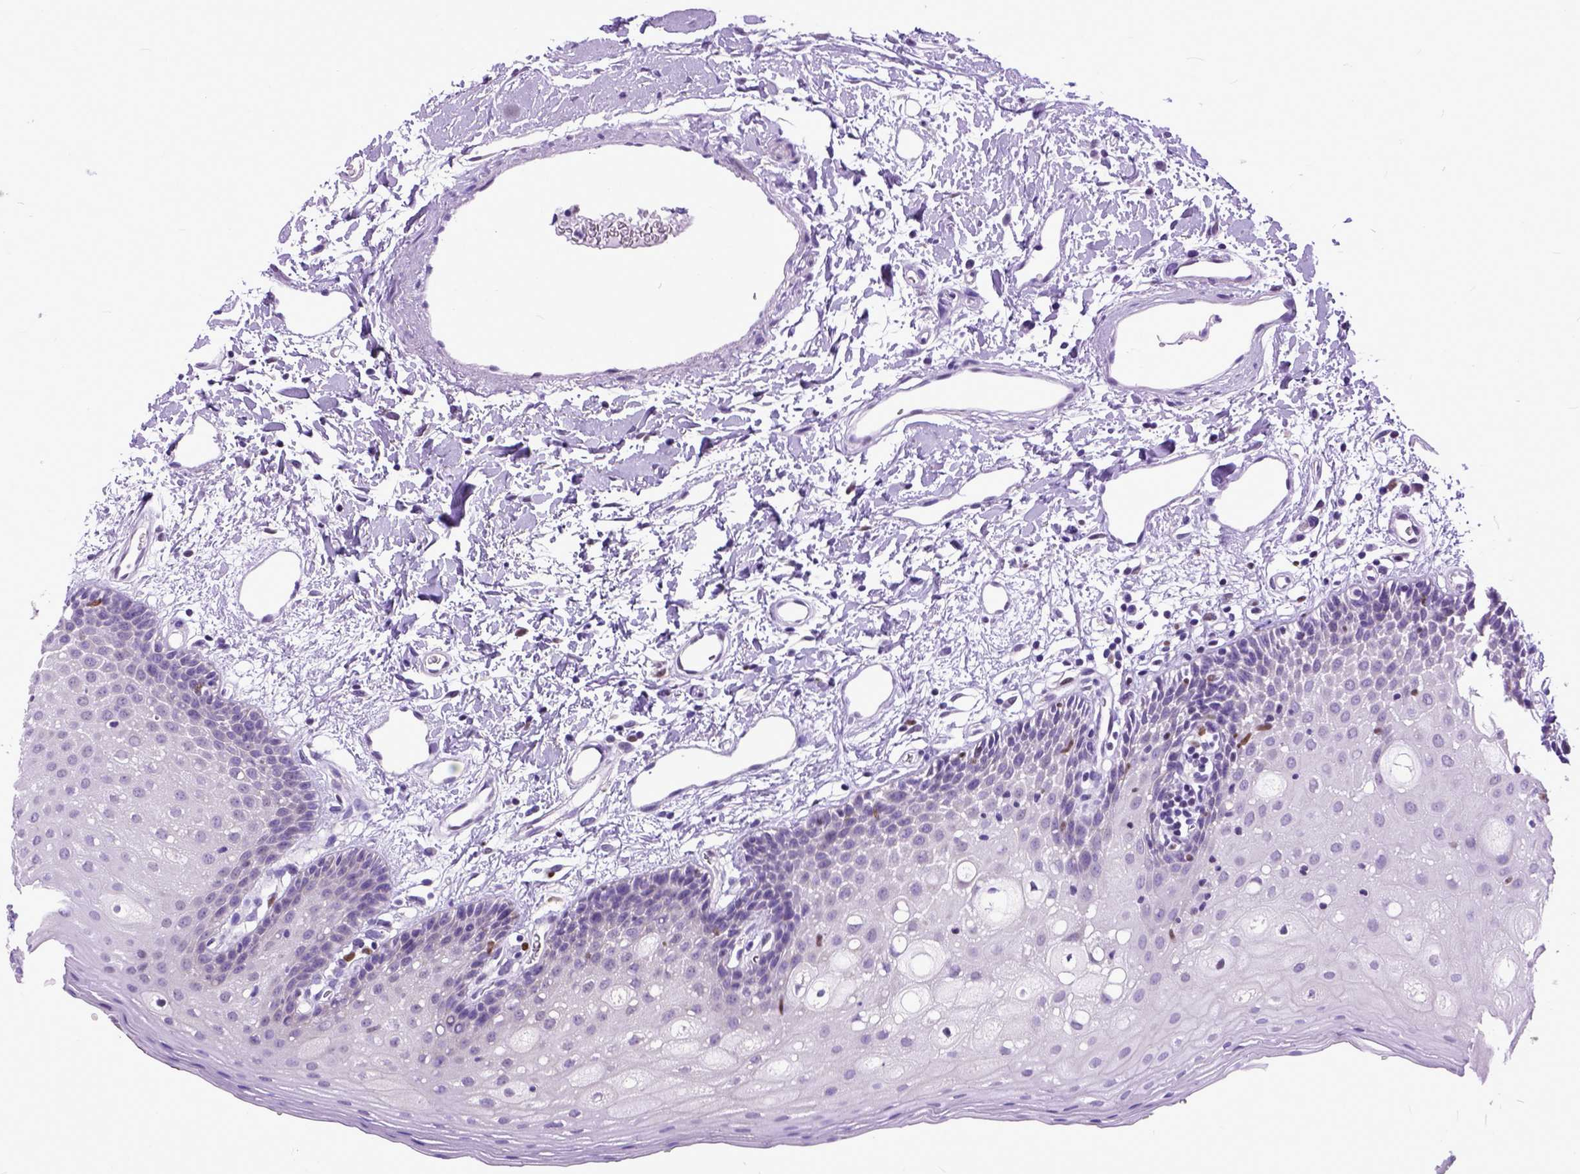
{"staining": {"intensity": "negative", "quantity": "none", "location": "none"}, "tissue": "oral mucosa", "cell_type": "Squamous epithelial cells", "image_type": "normal", "snomed": [{"axis": "morphology", "description": "Normal tissue, NOS"}, {"axis": "topography", "description": "Oral tissue"}], "caption": "Immunohistochemistry (IHC) of benign human oral mucosa reveals no staining in squamous epithelial cells.", "gene": "CRB1", "patient": {"sex": "female", "age": 43}}